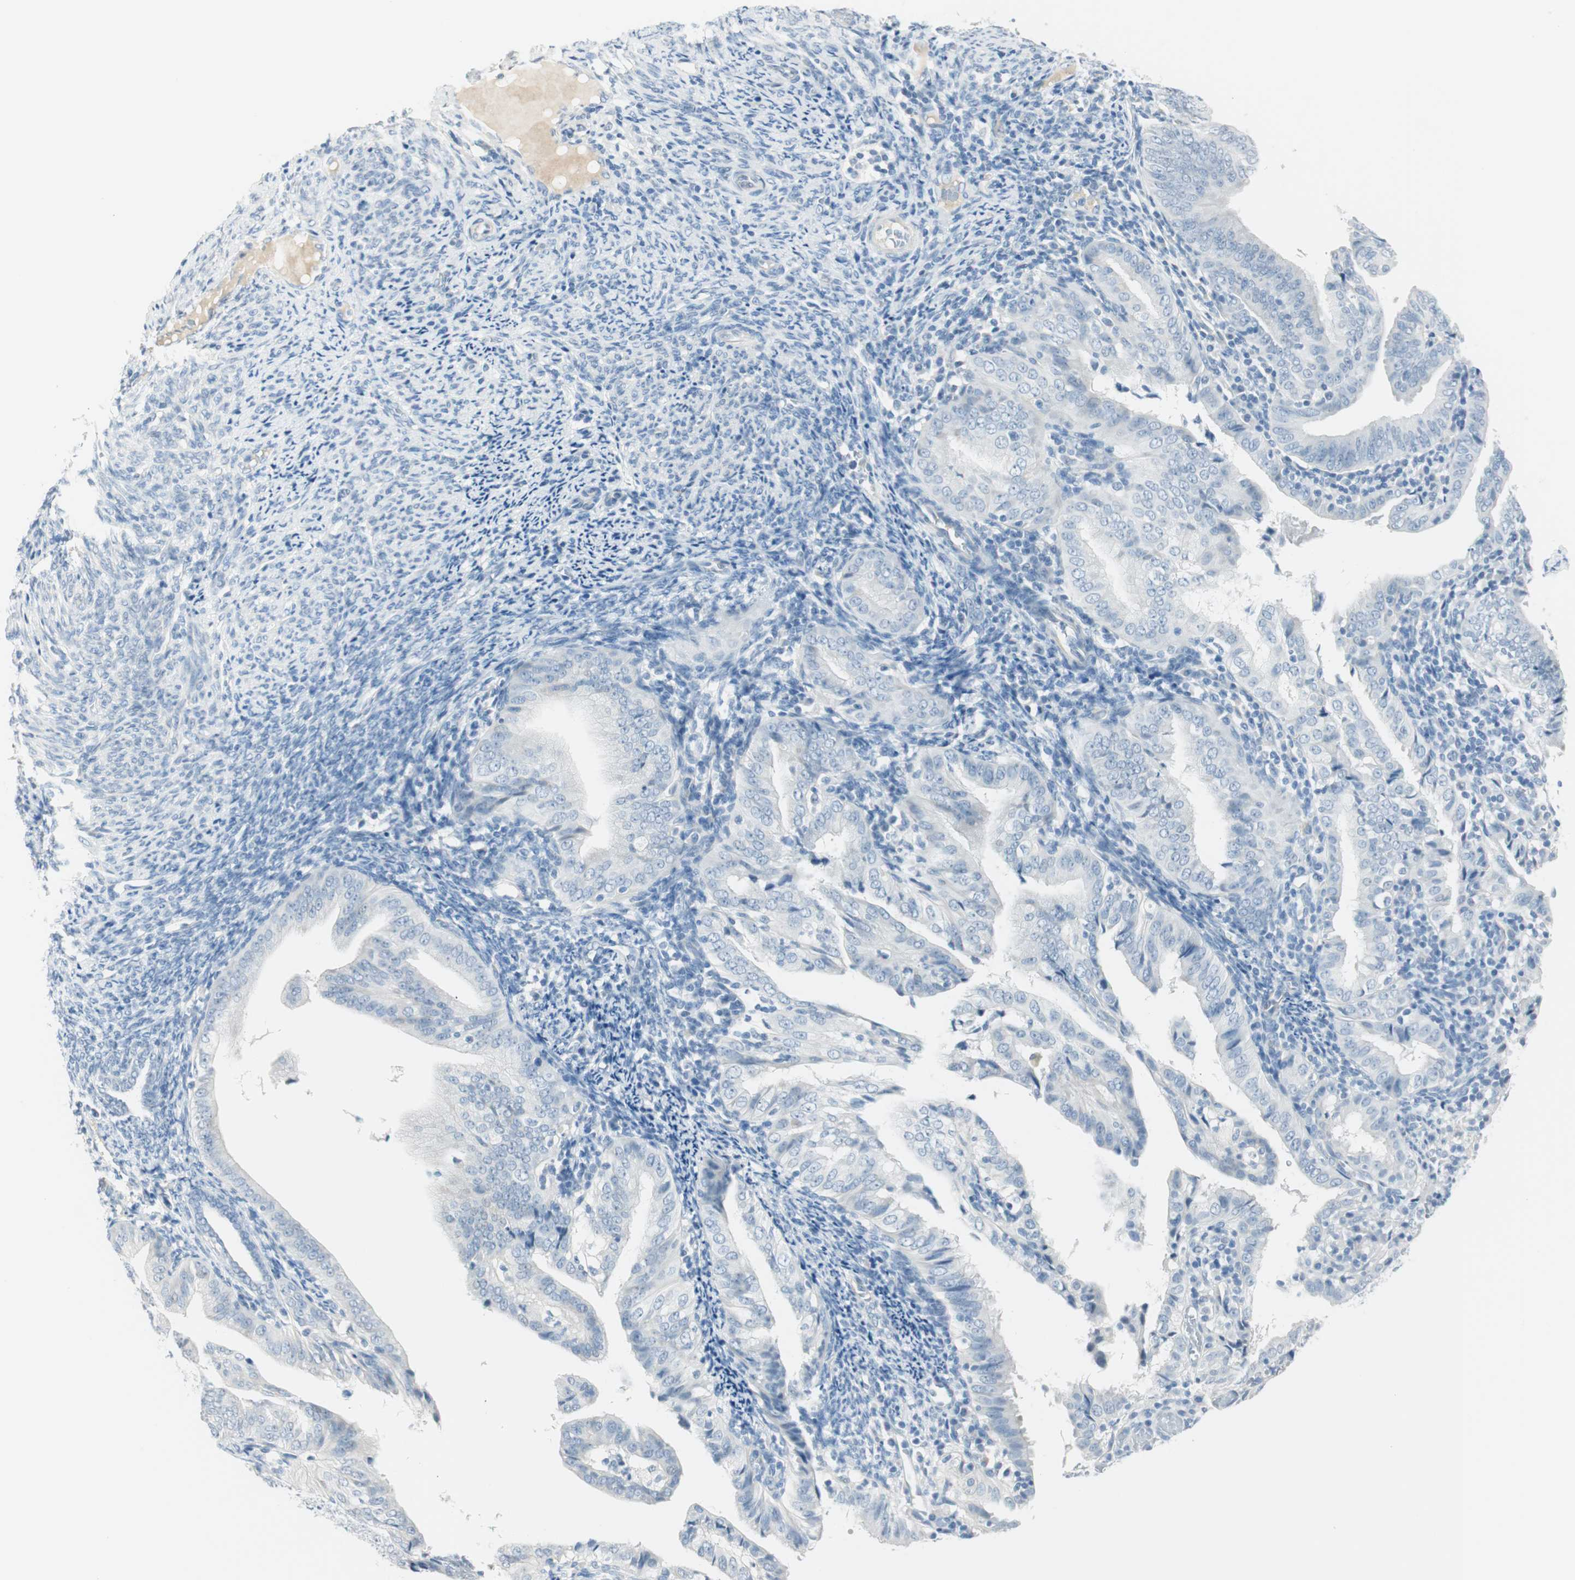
{"staining": {"intensity": "negative", "quantity": "none", "location": "none"}, "tissue": "endometrial cancer", "cell_type": "Tumor cells", "image_type": "cancer", "snomed": [{"axis": "morphology", "description": "Adenocarcinoma, NOS"}, {"axis": "topography", "description": "Endometrium"}], "caption": "IHC photomicrograph of neoplastic tissue: endometrial cancer stained with DAB reveals no significant protein staining in tumor cells. The staining was performed using DAB to visualize the protein expression in brown, while the nuclei were stained in blue with hematoxylin (Magnification: 20x).", "gene": "MLLT10", "patient": {"sex": "female", "age": 58}}